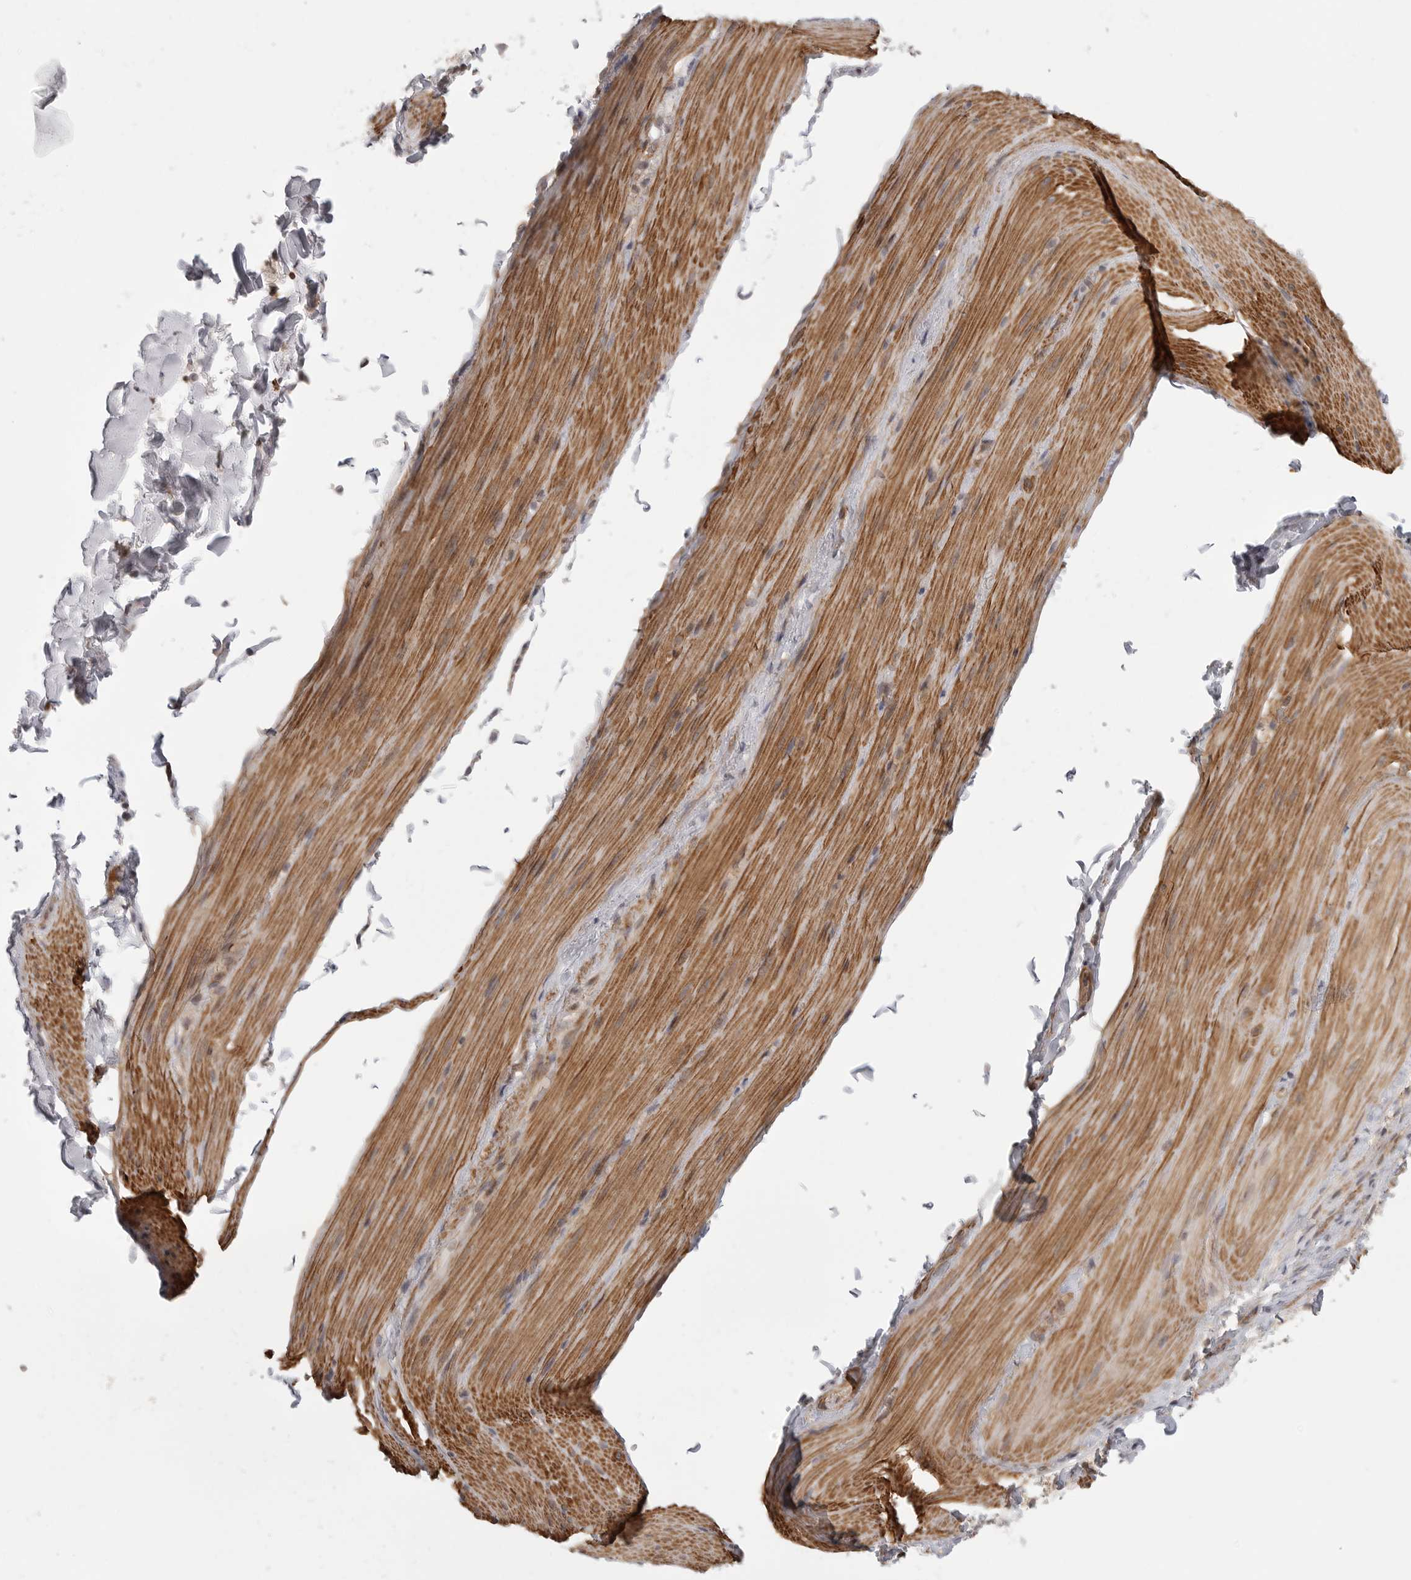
{"staining": {"intensity": "moderate", "quantity": ">75%", "location": "cytoplasmic/membranous"}, "tissue": "smooth muscle", "cell_type": "Smooth muscle cells", "image_type": "normal", "snomed": [{"axis": "morphology", "description": "Normal tissue, NOS"}, {"axis": "topography", "description": "Smooth muscle"}, {"axis": "topography", "description": "Small intestine"}], "caption": "This micrograph exhibits IHC staining of normal human smooth muscle, with medium moderate cytoplasmic/membranous staining in about >75% of smooth muscle cells.", "gene": "CERS2", "patient": {"sex": "female", "age": 84}}